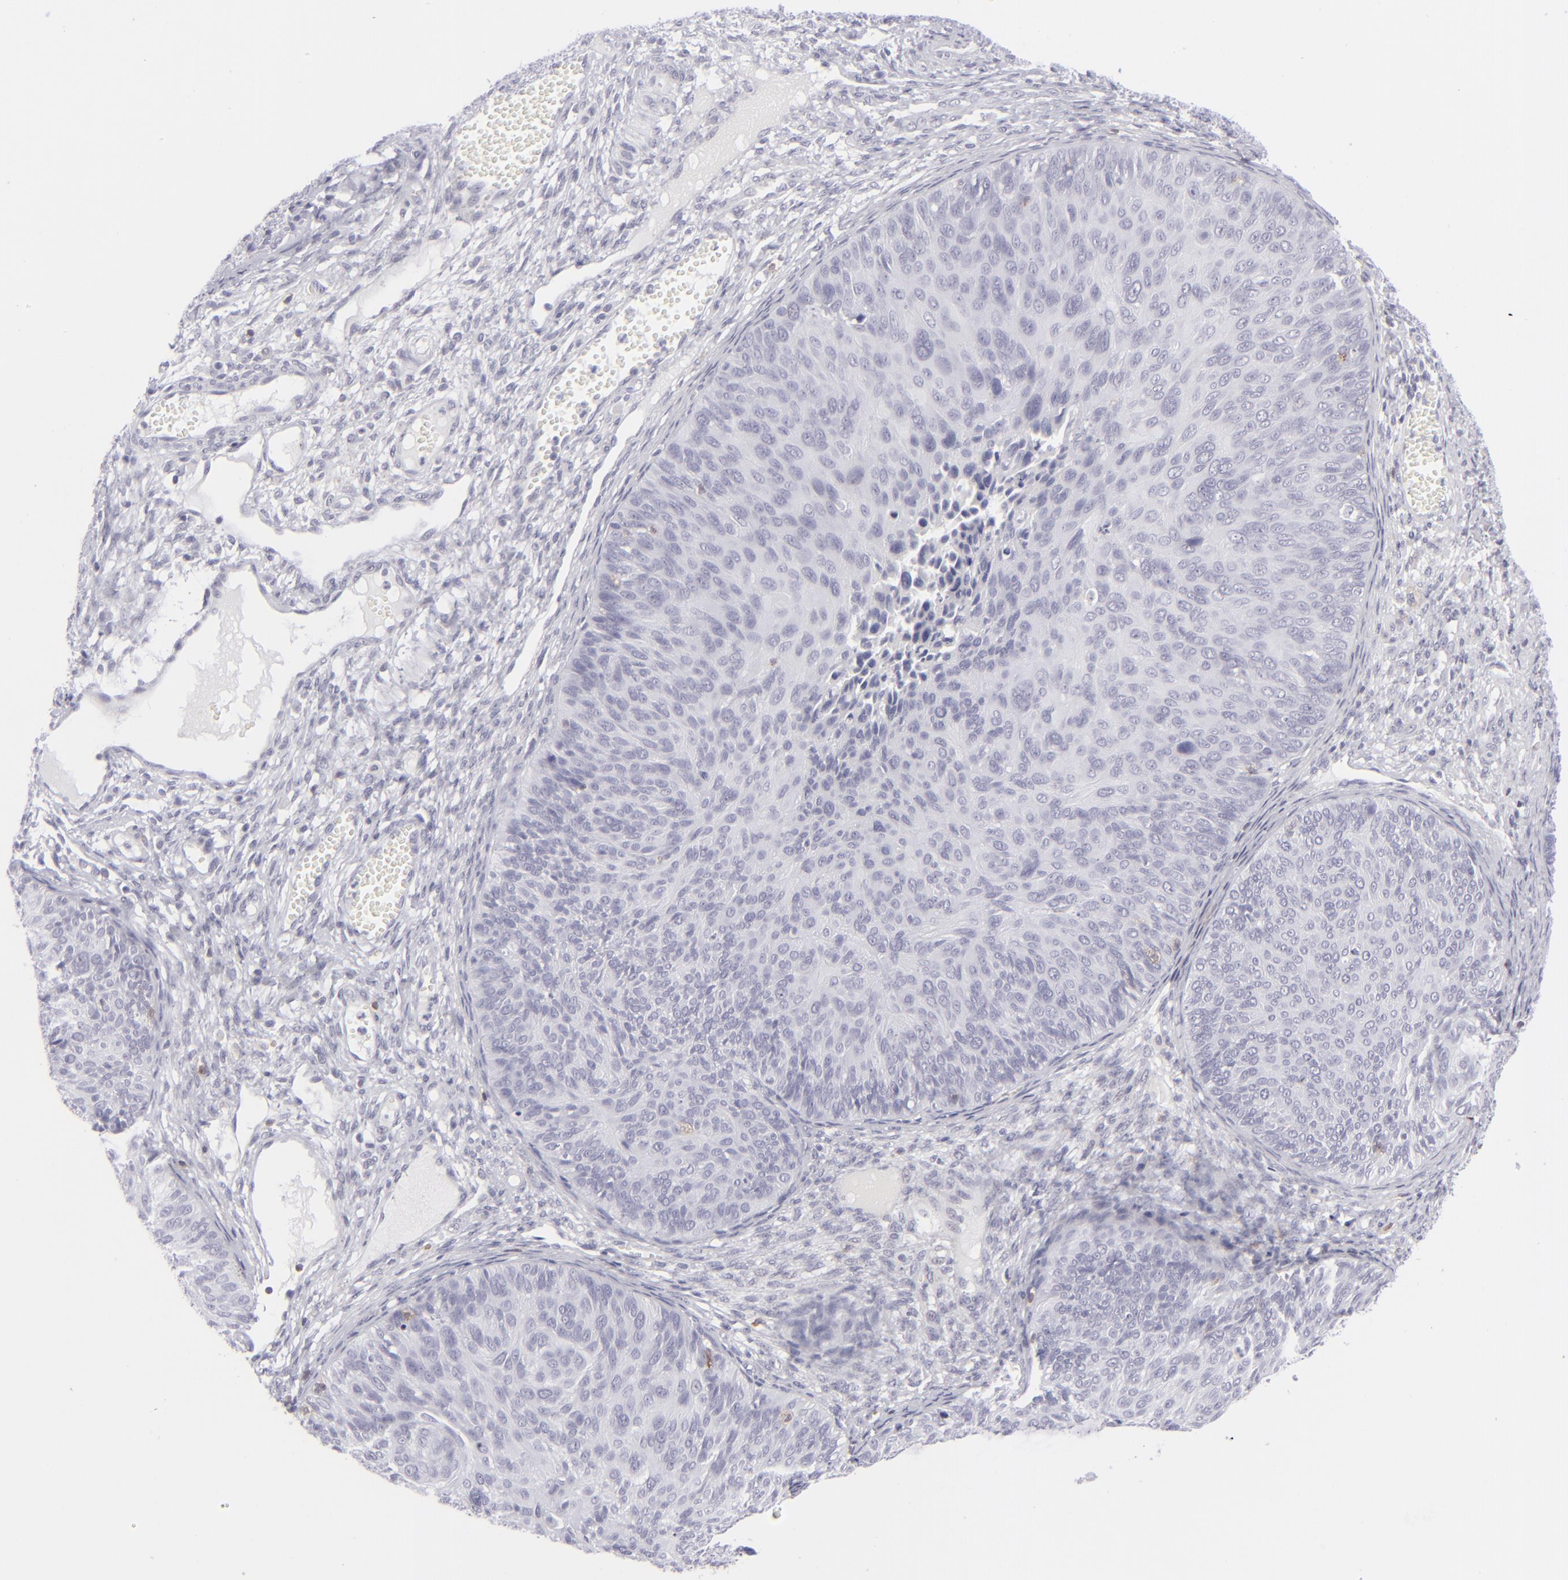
{"staining": {"intensity": "negative", "quantity": "none", "location": "none"}, "tissue": "cervical cancer", "cell_type": "Tumor cells", "image_type": "cancer", "snomed": [{"axis": "morphology", "description": "Squamous cell carcinoma, NOS"}, {"axis": "topography", "description": "Cervix"}], "caption": "This is an immunohistochemistry (IHC) histopathology image of human squamous cell carcinoma (cervical). There is no staining in tumor cells.", "gene": "CD7", "patient": {"sex": "female", "age": 36}}